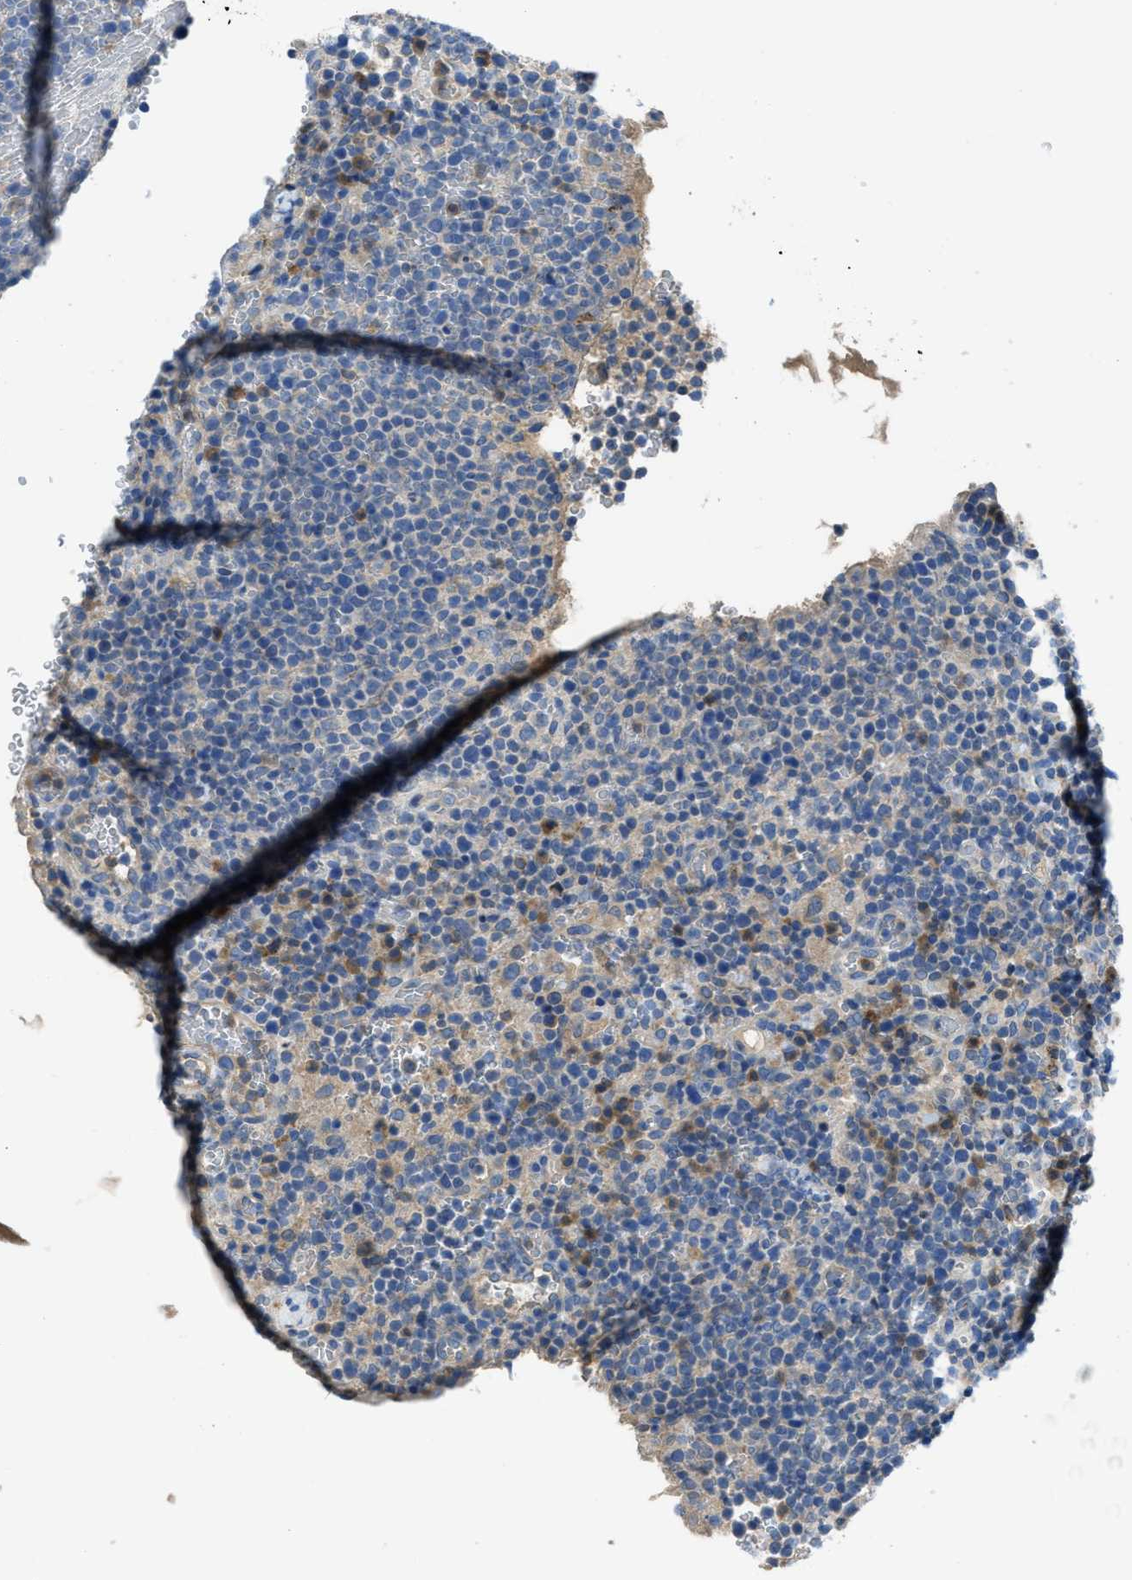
{"staining": {"intensity": "negative", "quantity": "none", "location": "none"}, "tissue": "lymphoma", "cell_type": "Tumor cells", "image_type": "cancer", "snomed": [{"axis": "morphology", "description": "Malignant lymphoma, non-Hodgkin's type, High grade"}, {"axis": "topography", "description": "Lymph node"}], "caption": "Protein analysis of high-grade malignant lymphoma, non-Hodgkin's type demonstrates no significant staining in tumor cells.", "gene": "MAP3K20", "patient": {"sex": "male", "age": 61}}